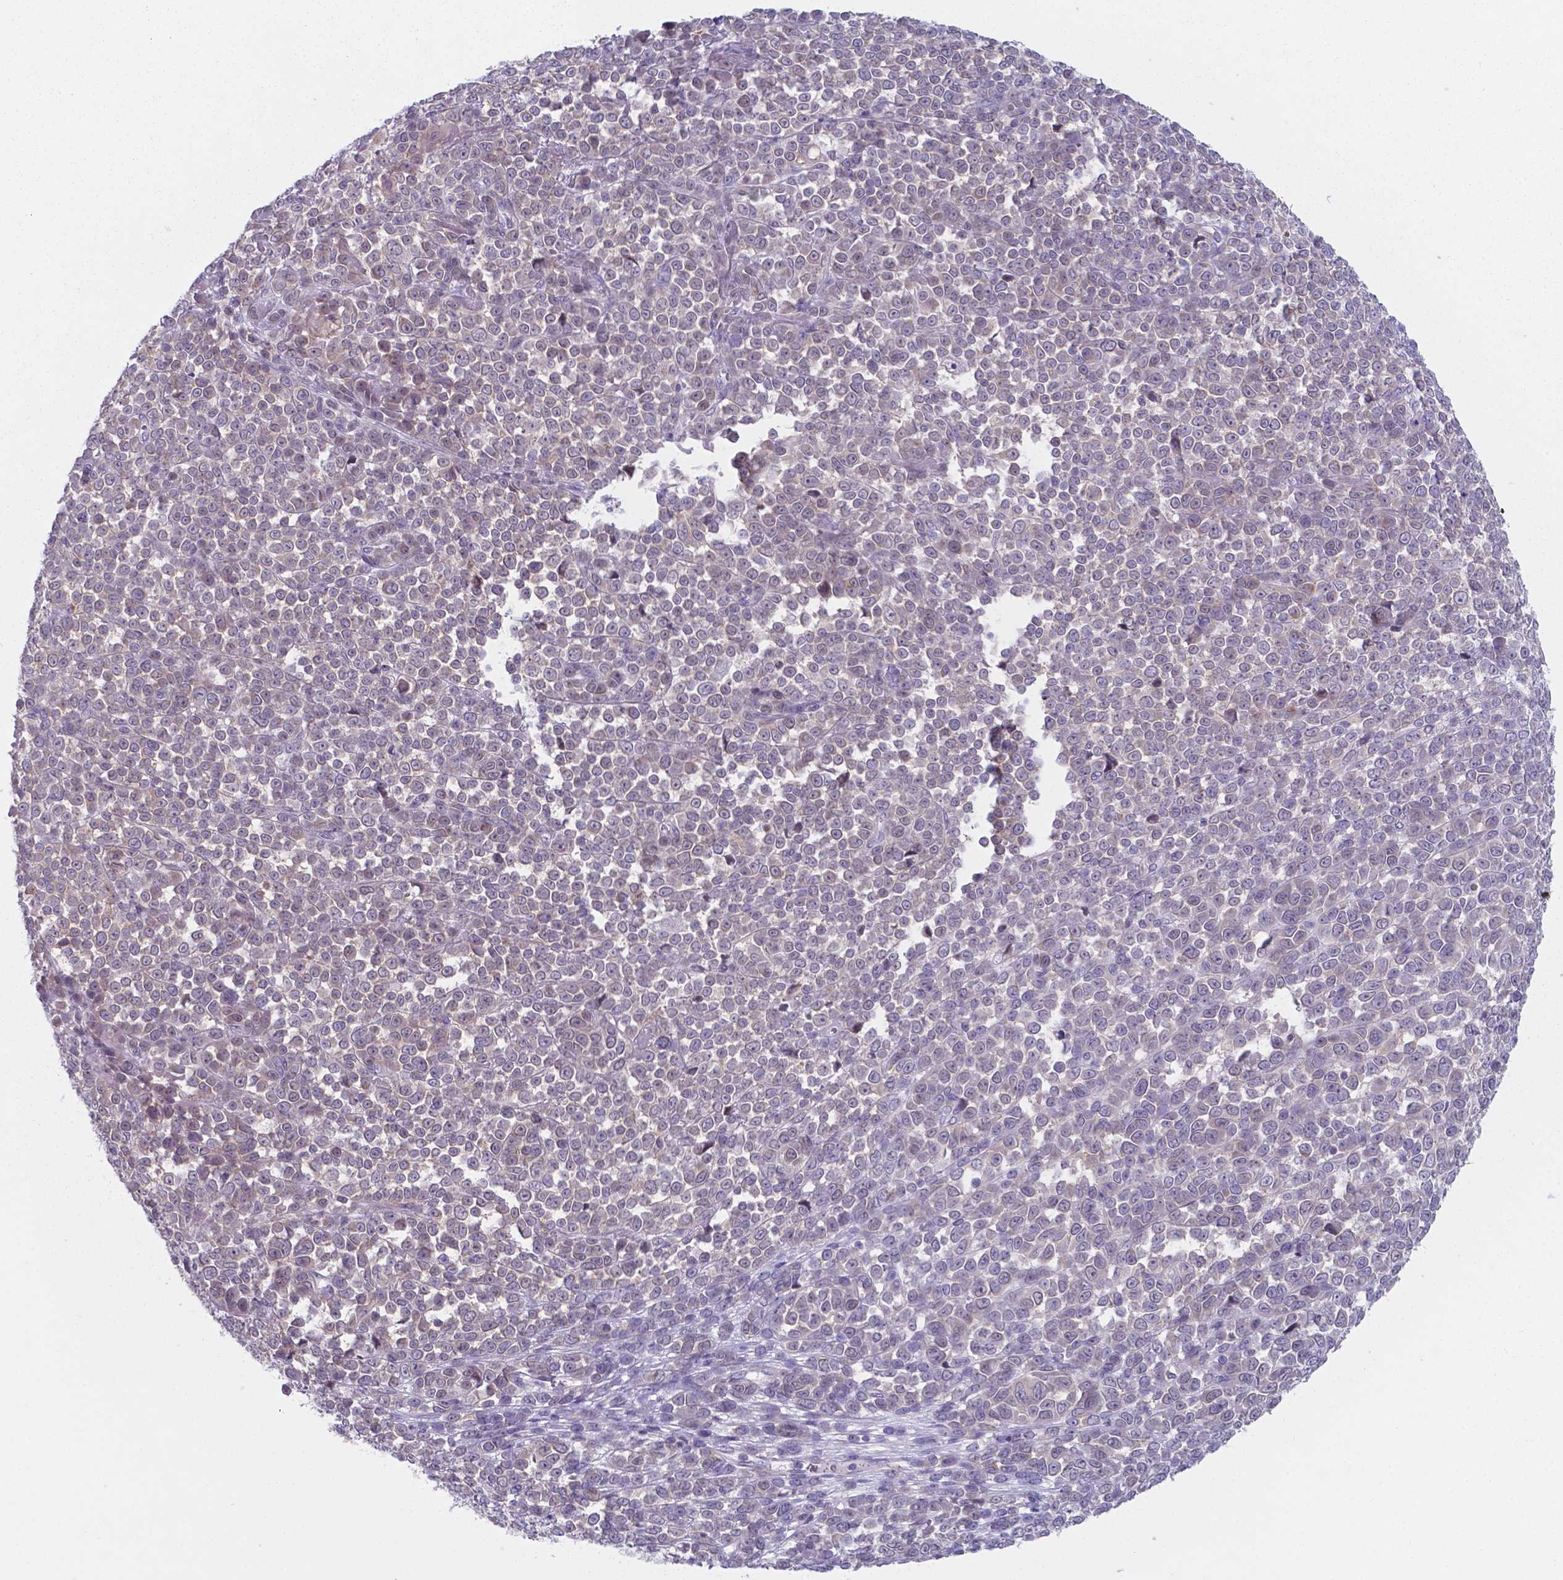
{"staining": {"intensity": "weak", "quantity": "<25%", "location": "nuclear"}, "tissue": "melanoma", "cell_type": "Tumor cells", "image_type": "cancer", "snomed": [{"axis": "morphology", "description": "Malignant melanoma, NOS"}, {"axis": "topography", "description": "Skin"}], "caption": "Human melanoma stained for a protein using immunohistochemistry (IHC) reveals no expression in tumor cells.", "gene": "AP5B1", "patient": {"sex": "female", "age": 95}}